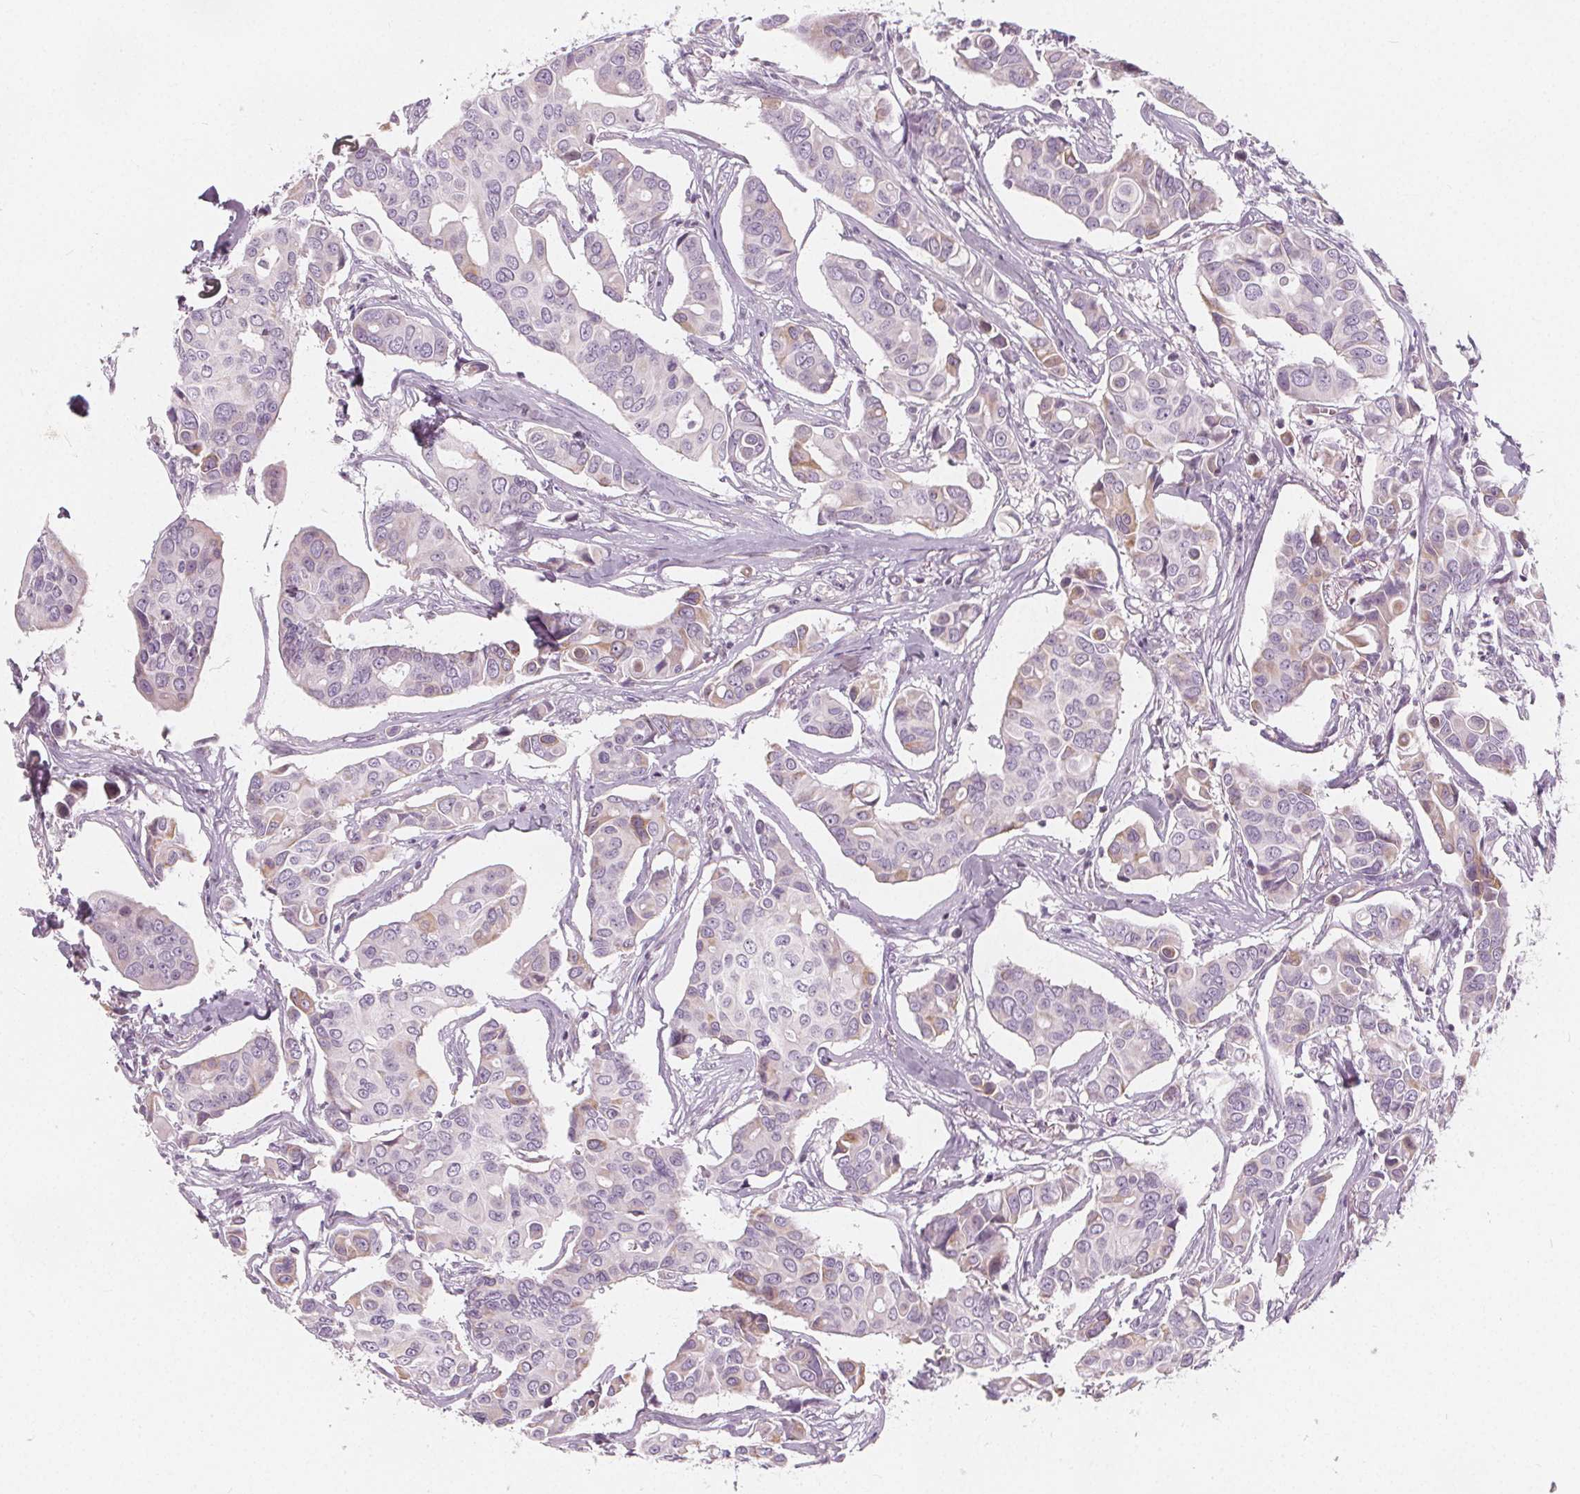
{"staining": {"intensity": "weak", "quantity": "<25%", "location": "cytoplasmic/membranous"}, "tissue": "breast cancer", "cell_type": "Tumor cells", "image_type": "cancer", "snomed": [{"axis": "morphology", "description": "Duct carcinoma"}, {"axis": "topography", "description": "Breast"}], "caption": "Immunohistochemistry (IHC) photomicrograph of human intraductal carcinoma (breast) stained for a protein (brown), which shows no staining in tumor cells.", "gene": "NUP210L", "patient": {"sex": "female", "age": 54}}